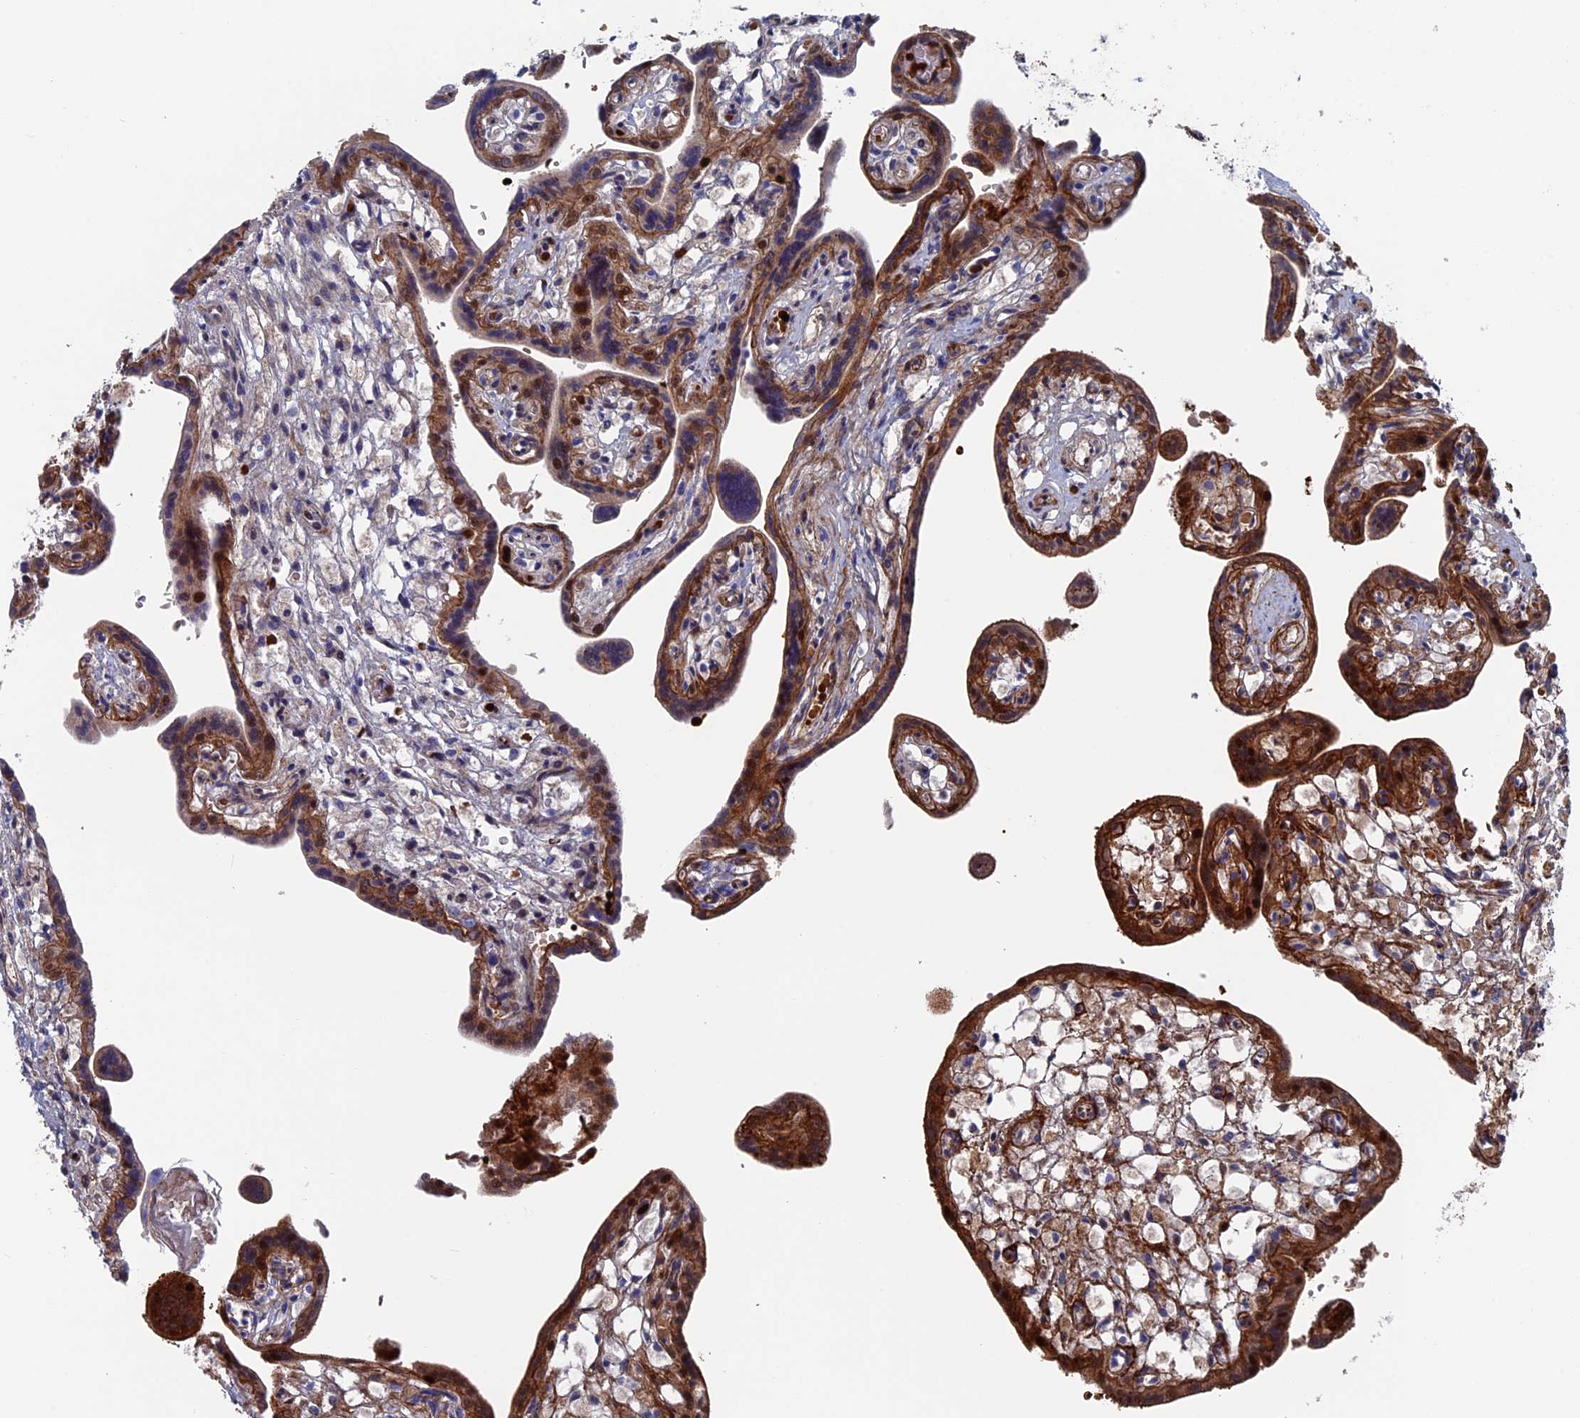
{"staining": {"intensity": "strong", "quantity": "25%-75%", "location": "cytoplasmic/membranous"}, "tissue": "placenta", "cell_type": "Trophoblastic cells", "image_type": "normal", "snomed": [{"axis": "morphology", "description": "Normal tissue, NOS"}, {"axis": "topography", "description": "Placenta"}], "caption": "Immunohistochemistry image of normal placenta: human placenta stained using IHC shows high levels of strong protein expression localized specifically in the cytoplasmic/membranous of trophoblastic cells, appearing as a cytoplasmic/membranous brown color.", "gene": "EXOSC9", "patient": {"sex": "female", "age": 37}}